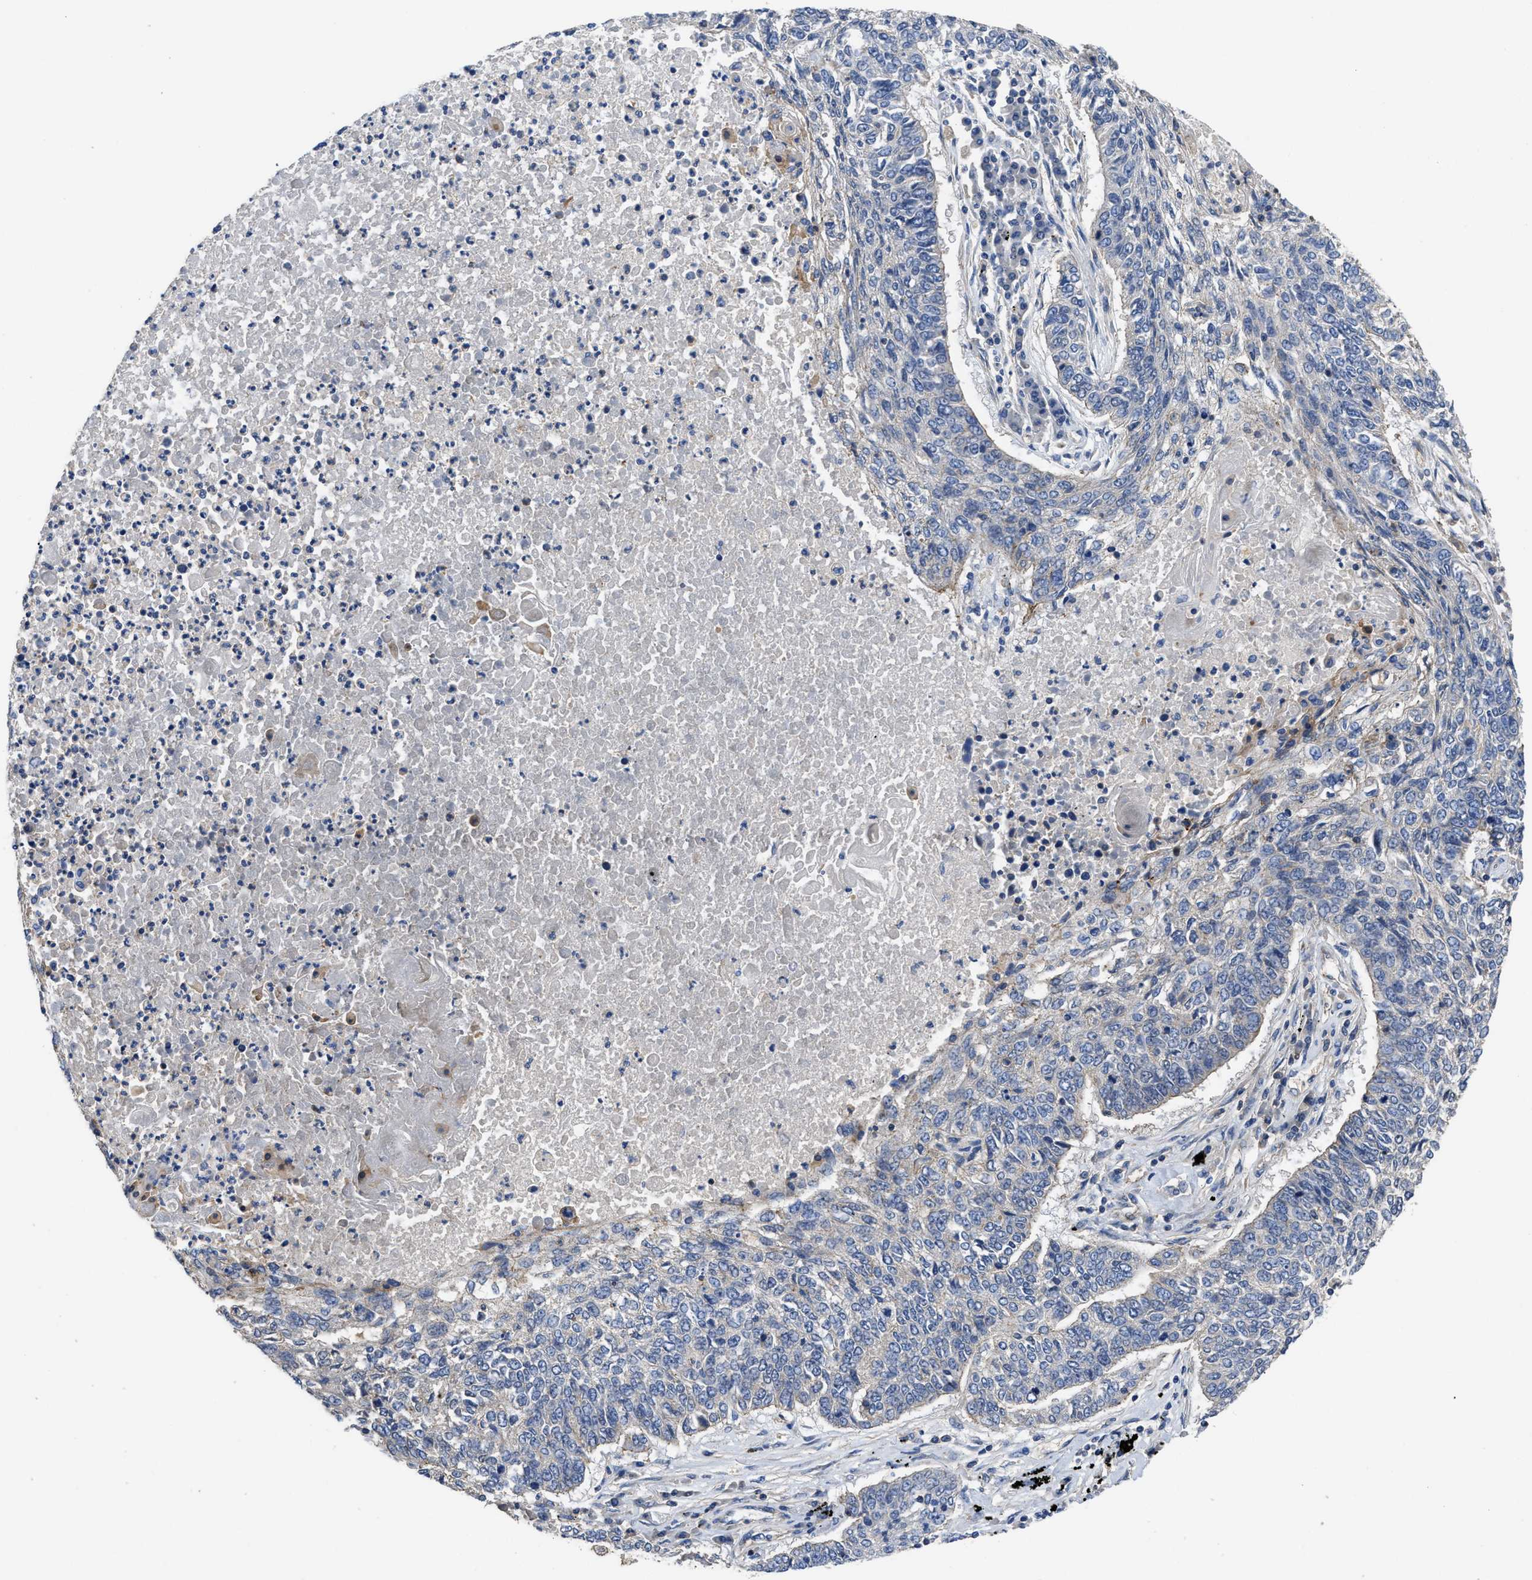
{"staining": {"intensity": "negative", "quantity": "none", "location": "none"}, "tissue": "lung cancer", "cell_type": "Tumor cells", "image_type": "cancer", "snomed": [{"axis": "morphology", "description": "Normal tissue, NOS"}, {"axis": "morphology", "description": "Squamous cell carcinoma, NOS"}, {"axis": "topography", "description": "Cartilage tissue"}, {"axis": "topography", "description": "Bronchus"}, {"axis": "topography", "description": "Lung"}], "caption": "A photomicrograph of lung cancer (squamous cell carcinoma) stained for a protein reveals no brown staining in tumor cells.", "gene": "USP4", "patient": {"sex": "female", "age": 49}}